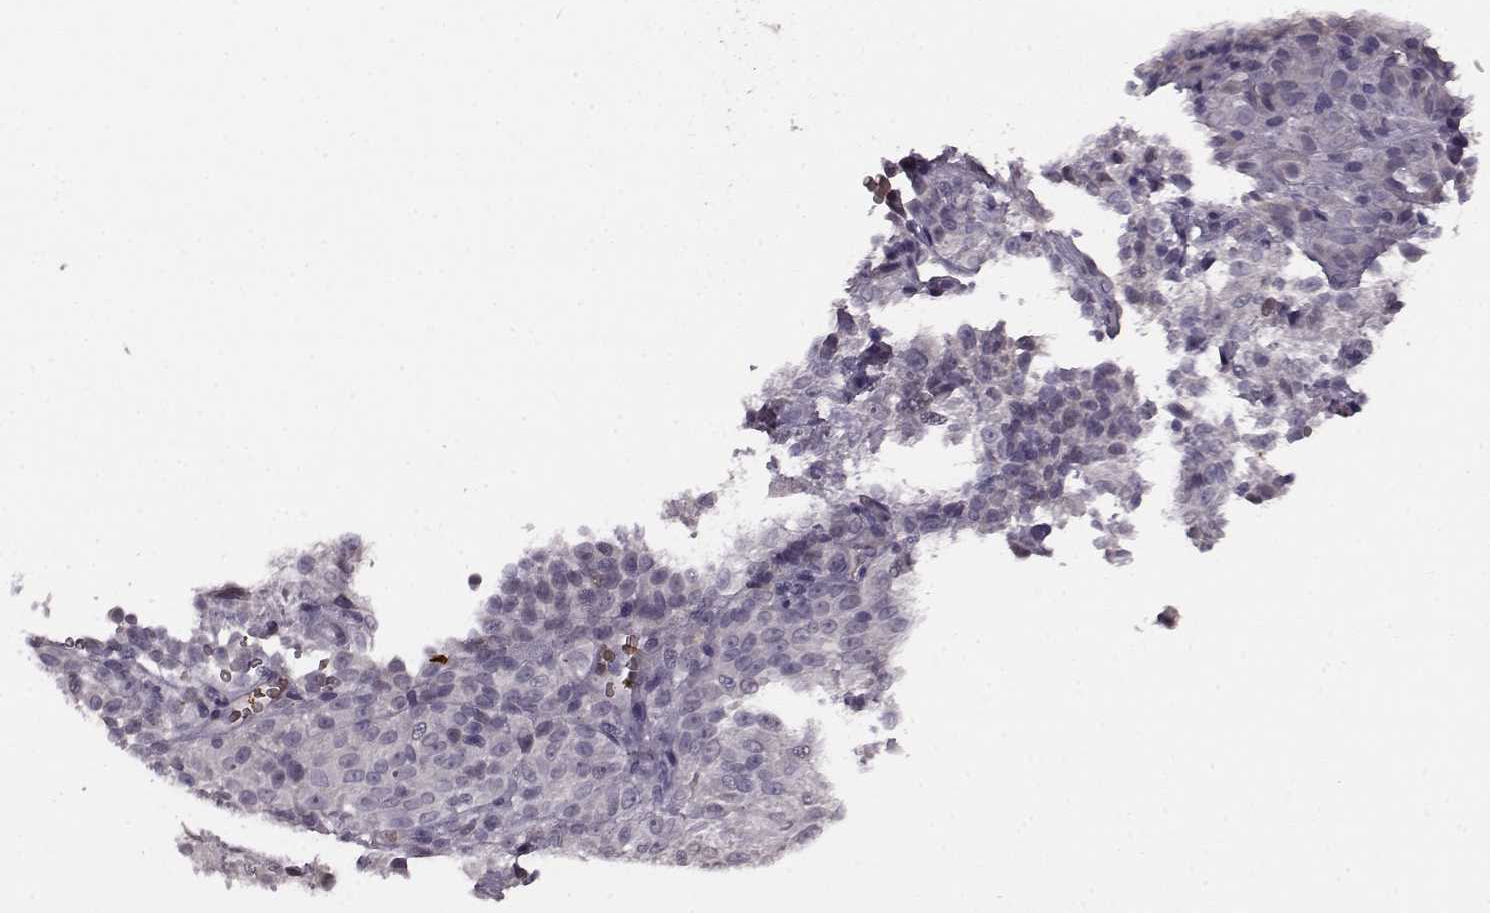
{"staining": {"intensity": "negative", "quantity": "none", "location": "none"}, "tissue": "melanoma", "cell_type": "Tumor cells", "image_type": "cancer", "snomed": [{"axis": "morphology", "description": "Malignant melanoma, Metastatic site"}, {"axis": "topography", "description": "Brain"}], "caption": "This photomicrograph is of melanoma stained with immunohistochemistry to label a protein in brown with the nuclei are counter-stained blue. There is no expression in tumor cells.", "gene": "PROP1", "patient": {"sex": "female", "age": 56}}